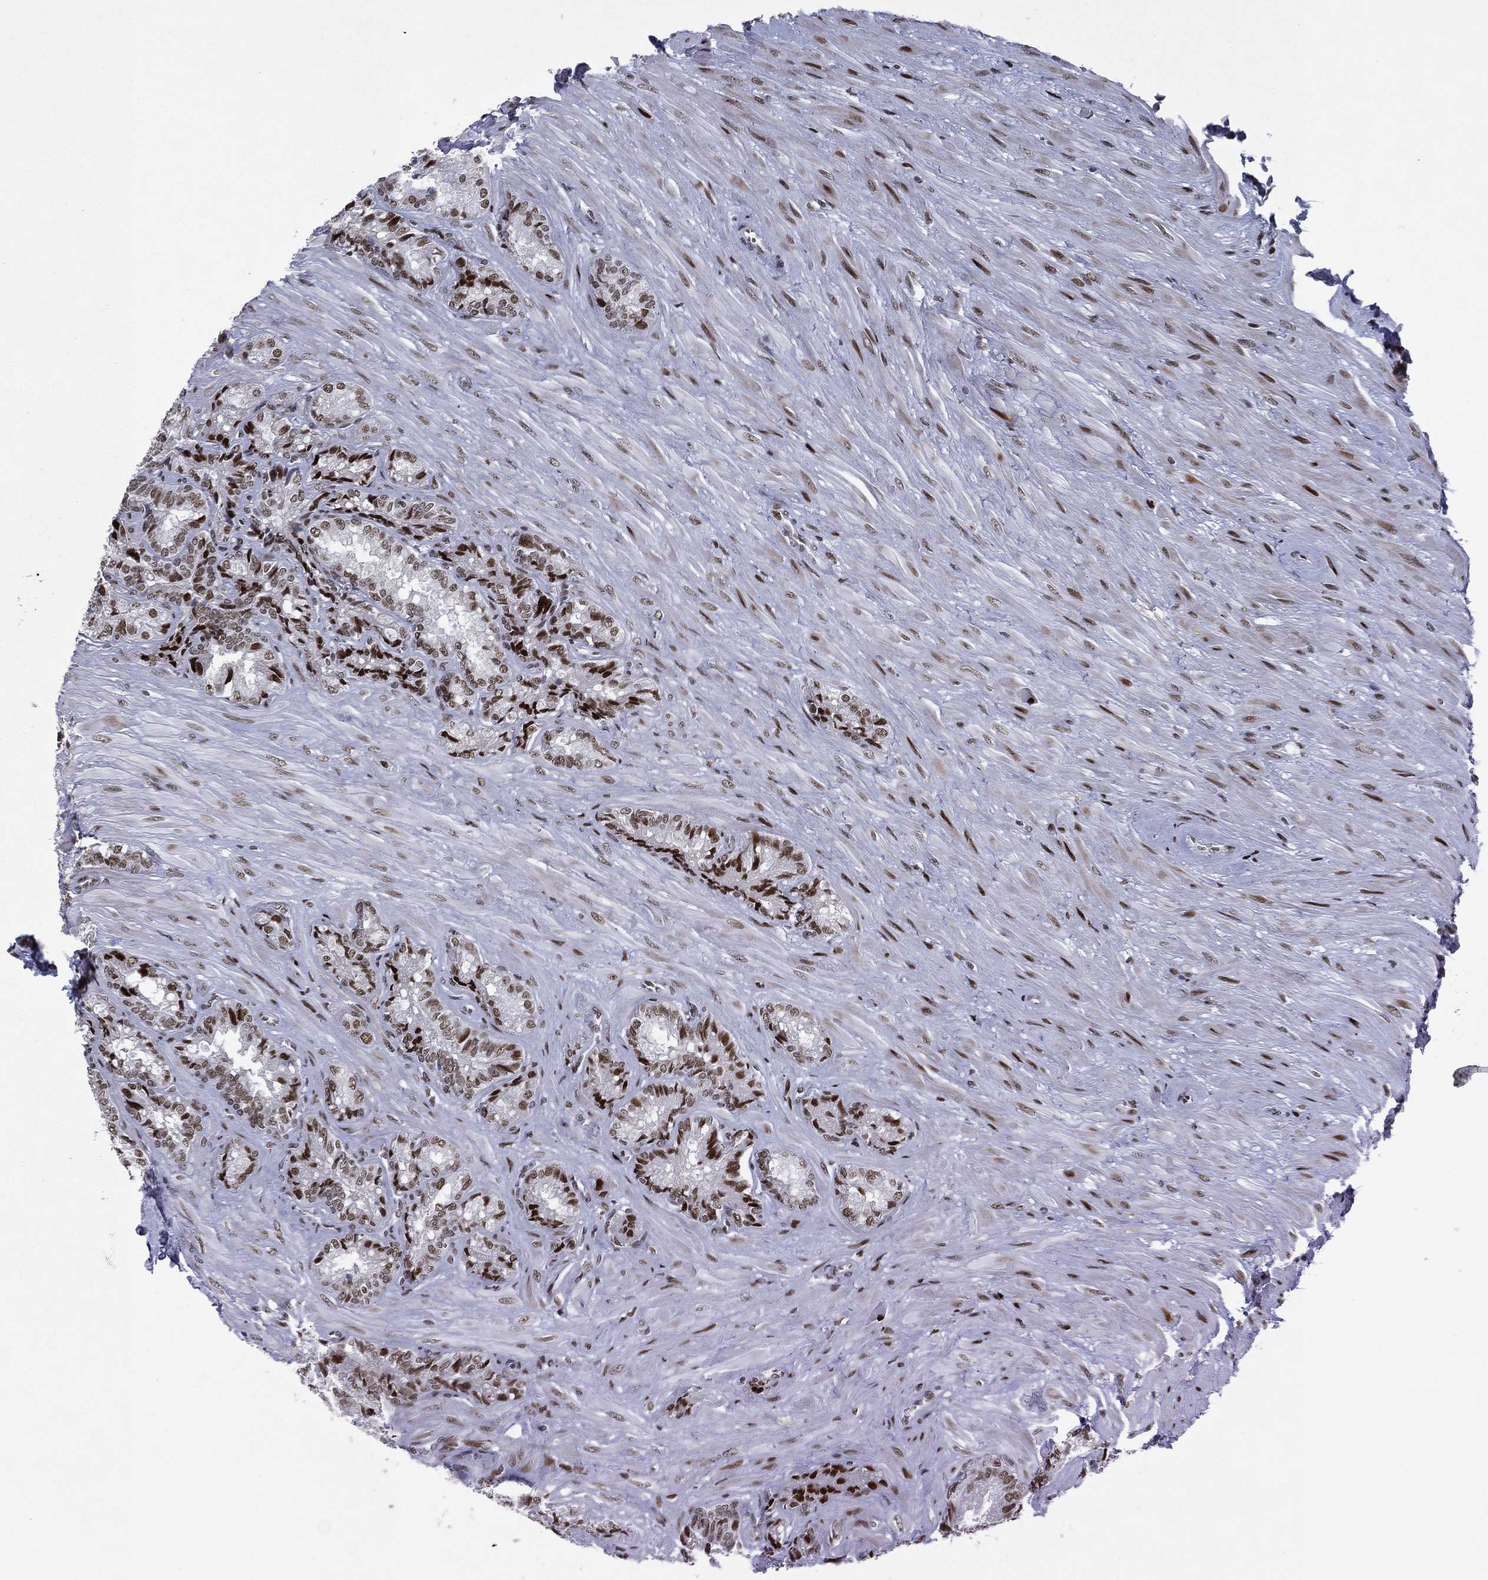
{"staining": {"intensity": "moderate", "quantity": "<25%", "location": "nuclear"}, "tissue": "seminal vesicle", "cell_type": "Glandular cells", "image_type": "normal", "snomed": [{"axis": "morphology", "description": "Normal tissue, NOS"}, {"axis": "topography", "description": "Seminal veicle"}], "caption": "Seminal vesicle stained with DAB immunohistochemistry (IHC) reveals low levels of moderate nuclear positivity in about <25% of glandular cells. Using DAB (3,3'-diaminobenzidine) (brown) and hematoxylin (blue) stains, captured at high magnification using brightfield microscopy.", "gene": "RTF1", "patient": {"sex": "male", "age": 68}}